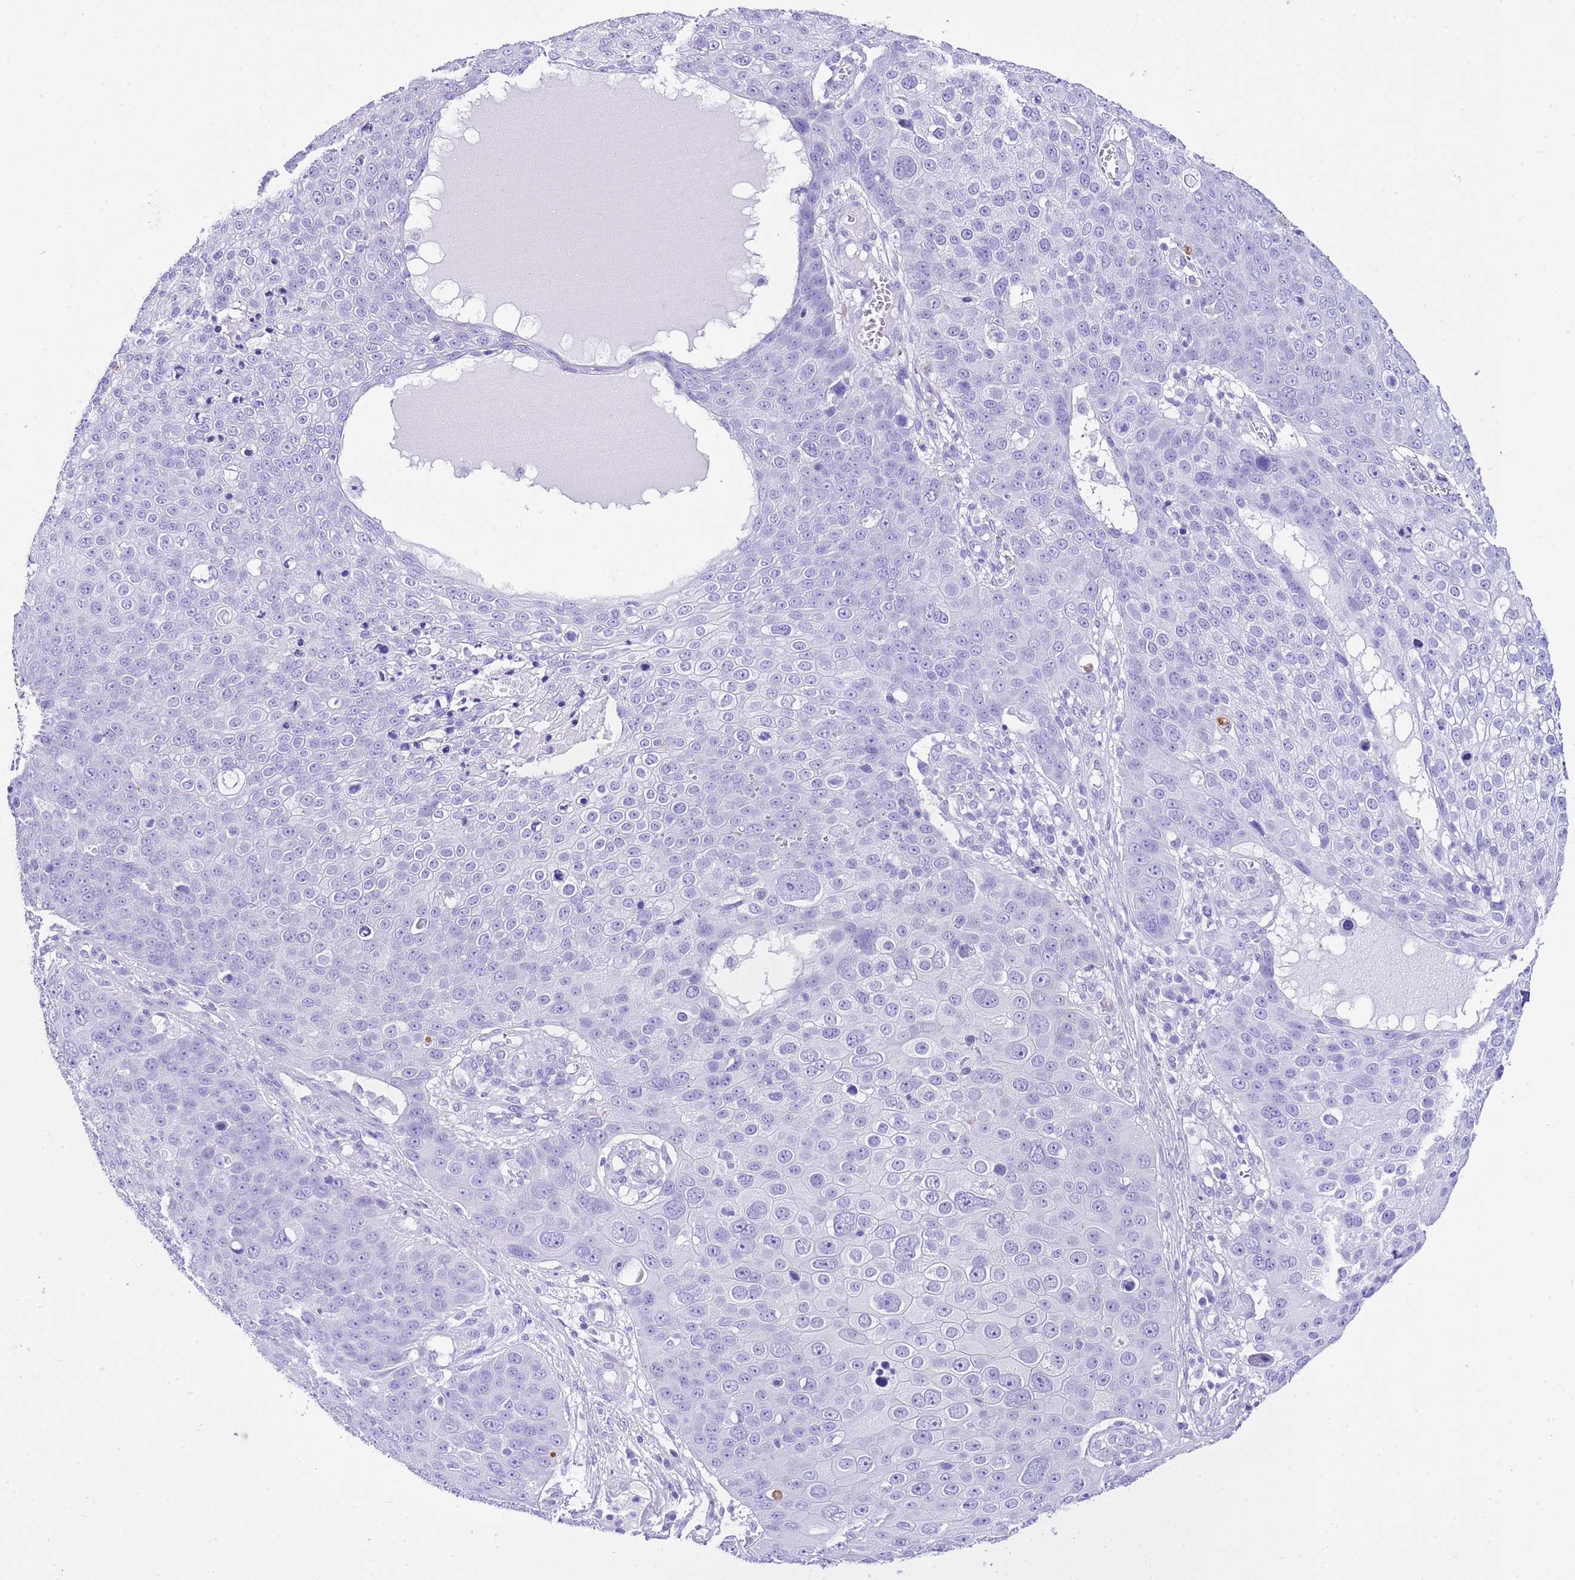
{"staining": {"intensity": "negative", "quantity": "none", "location": "none"}, "tissue": "skin cancer", "cell_type": "Tumor cells", "image_type": "cancer", "snomed": [{"axis": "morphology", "description": "Squamous cell carcinoma, NOS"}, {"axis": "topography", "description": "Skin"}], "caption": "The image demonstrates no significant positivity in tumor cells of skin cancer.", "gene": "KCNC1", "patient": {"sex": "male", "age": 71}}